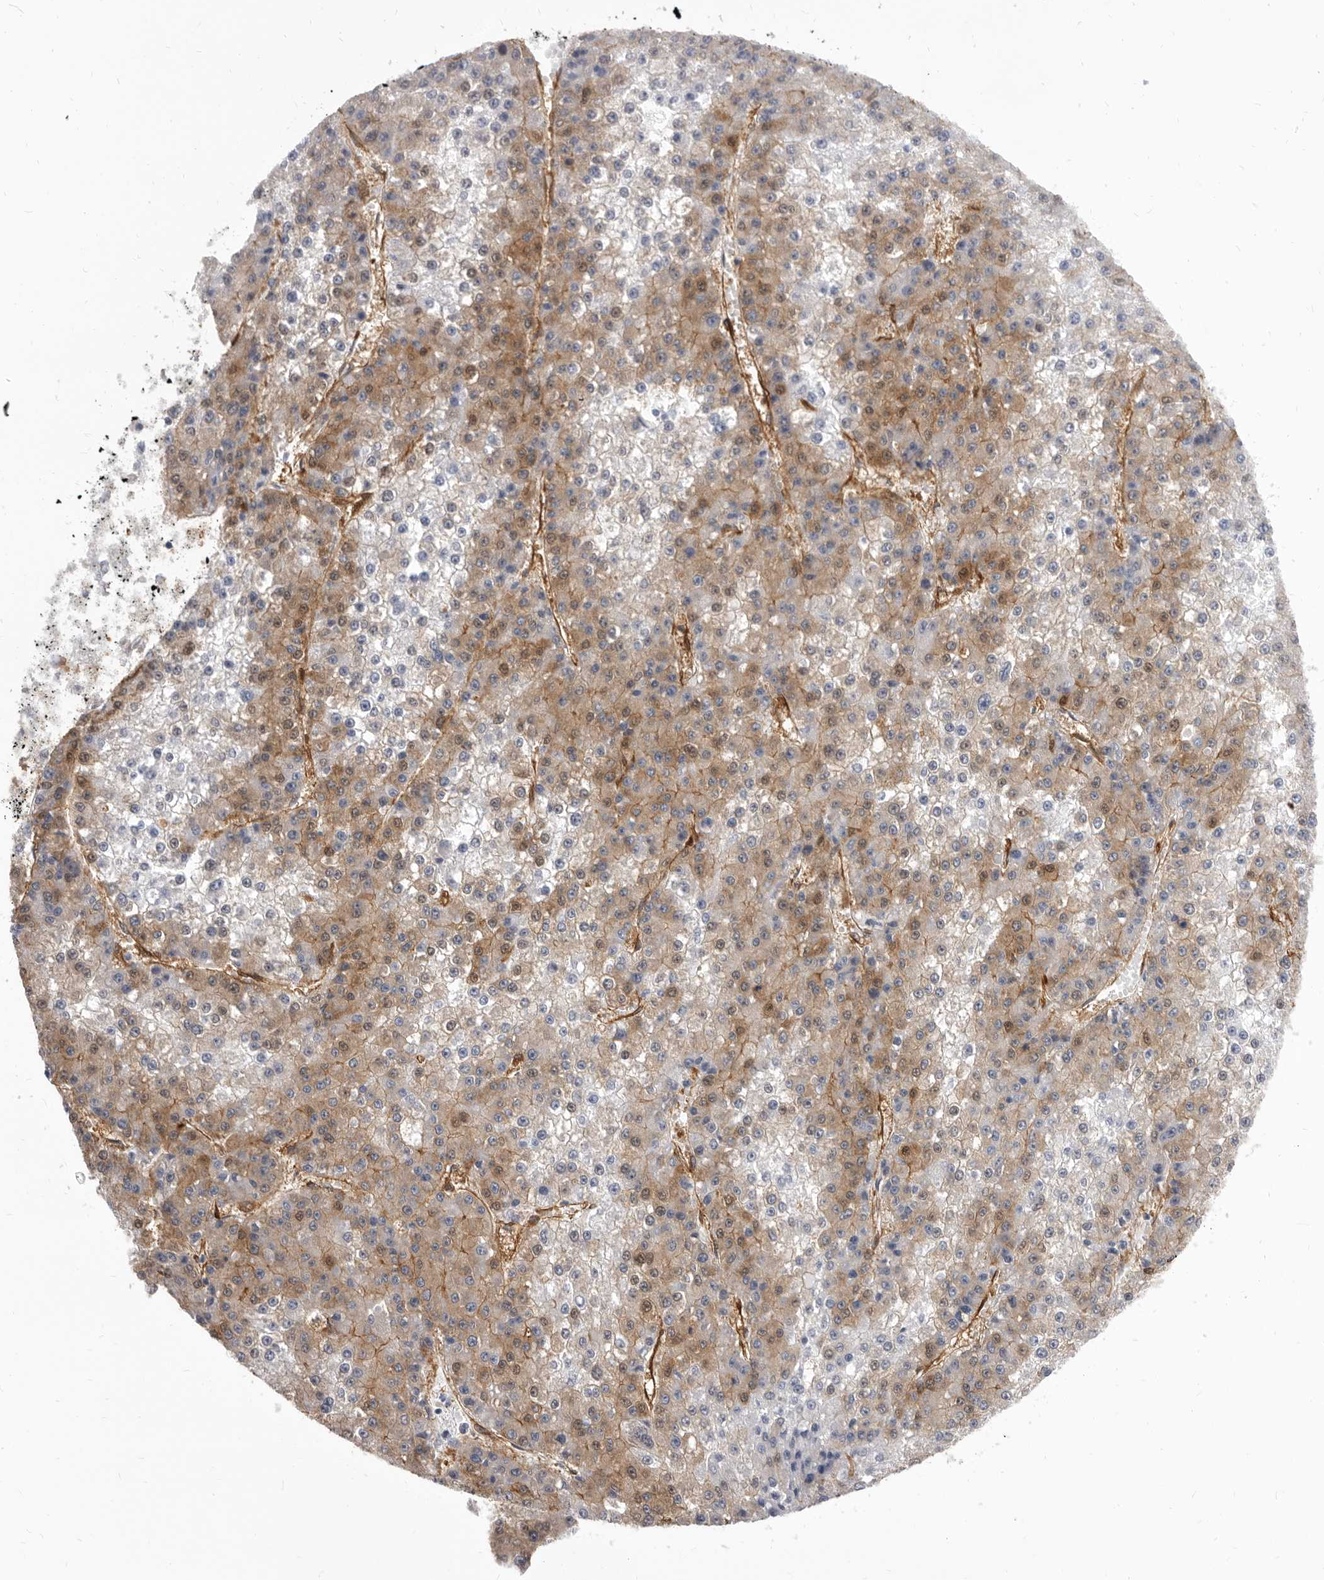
{"staining": {"intensity": "weak", "quantity": "25%-75%", "location": "cytoplasmic/membranous,nuclear"}, "tissue": "liver cancer", "cell_type": "Tumor cells", "image_type": "cancer", "snomed": [{"axis": "morphology", "description": "Carcinoma, Hepatocellular, NOS"}, {"axis": "topography", "description": "Liver"}], "caption": "This photomicrograph displays immunohistochemistry (IHC) staining of human hepatocellular carcinoma (liver), with low weak cytoplasmic/membranous and nuclear expression in about 25%-75% of tumor cells.", "gene": "ENAH", "patient": {"sex": "female", "age": 73}}